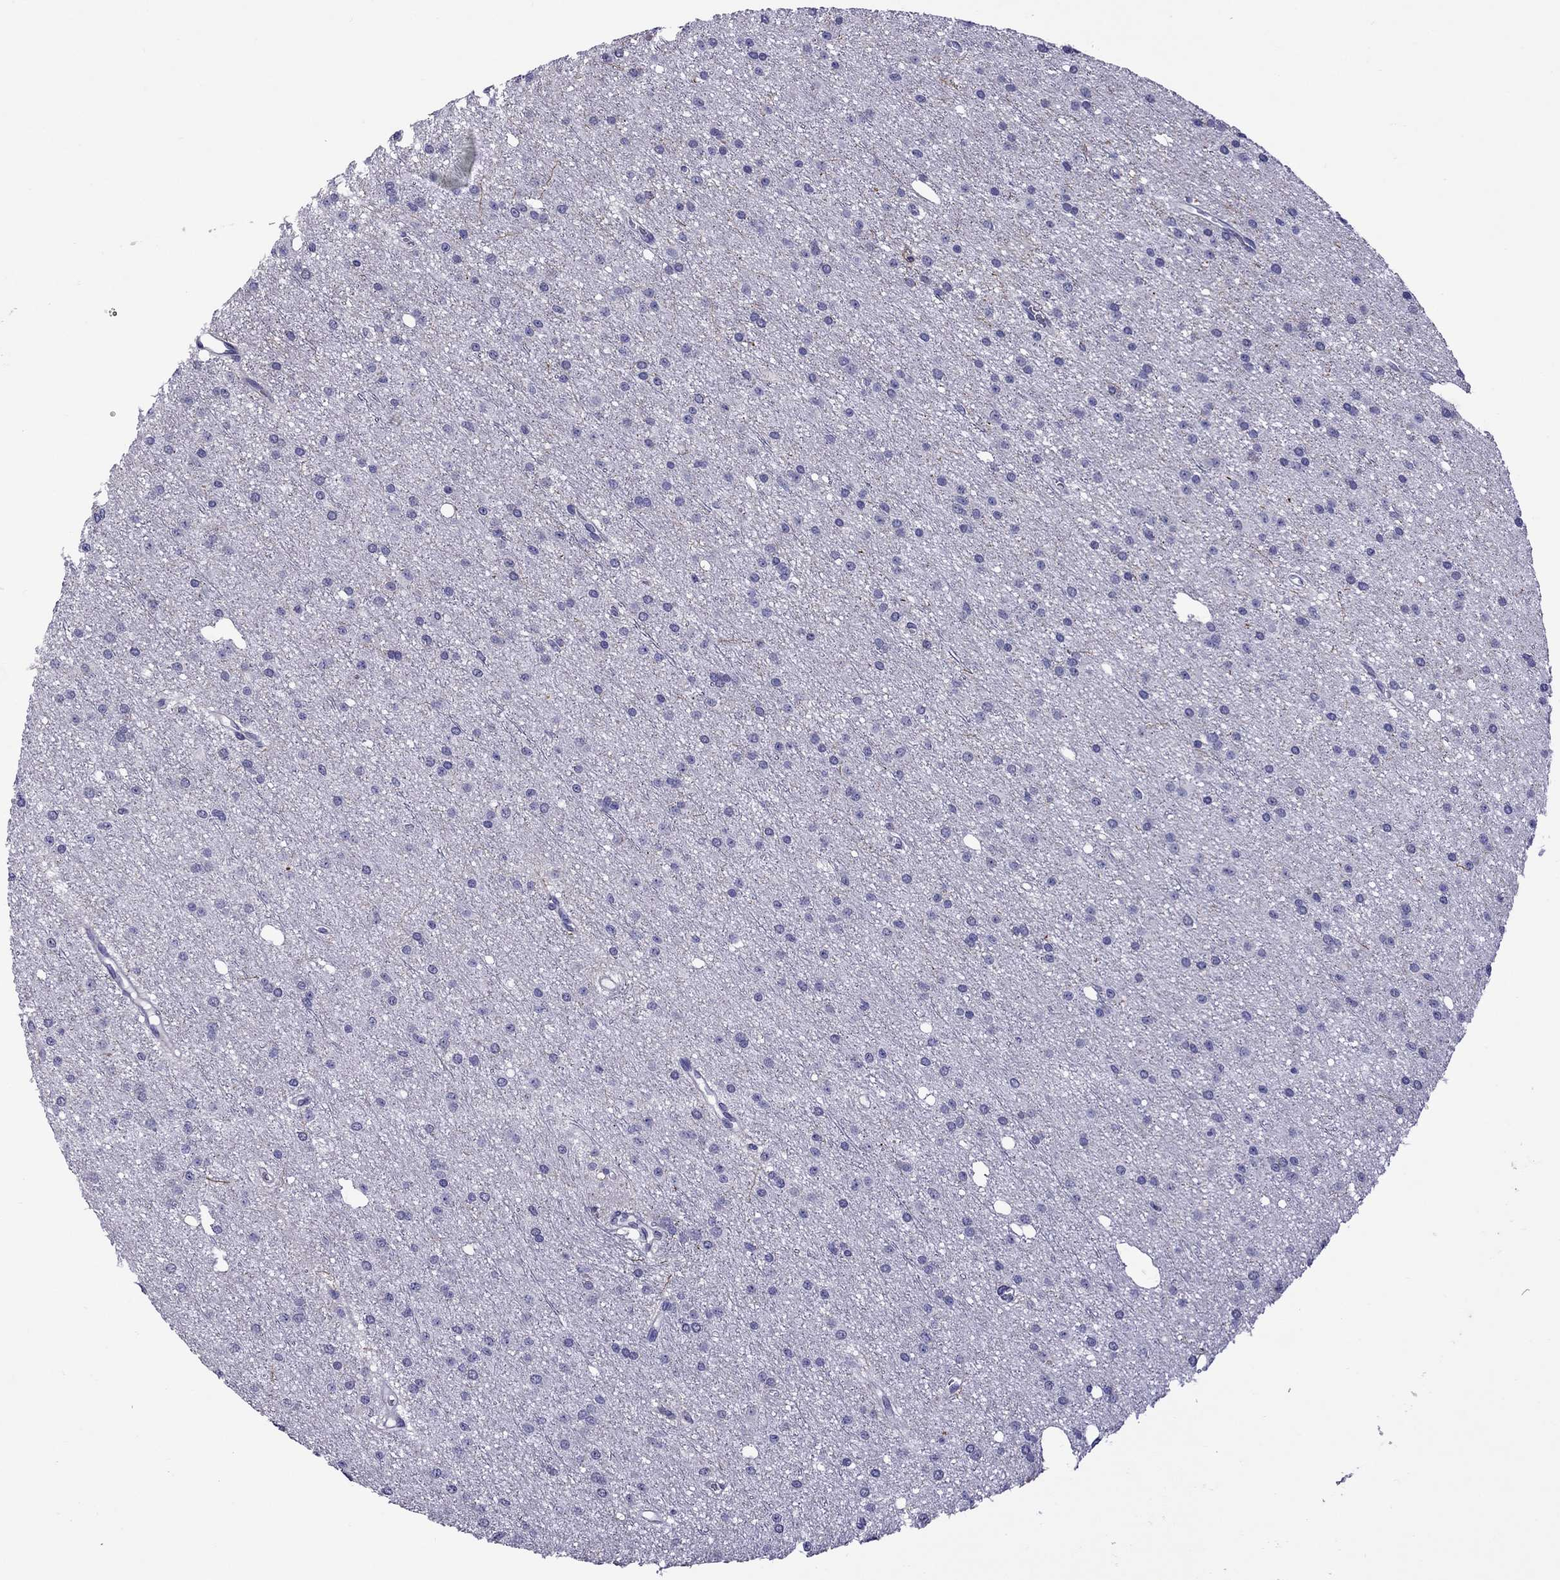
{"staining": {"intensity": "negative", "quantity": "none", "location": "none"}, "tissue": "glioma", "cell_type": "Tumor cells", "image_type": "cancer", "snomed": [{"axis": "morphology", "description": "Glioma, malignant, Low grade"}, {"axis": "topography", "description": "Brain"}], "caption": "Human glioma stained for a protein using immunohistochemistry displays no staining in tumor cells.", "gene": "CHRNA5", "patient": {"sex": "male", "age": 27}}